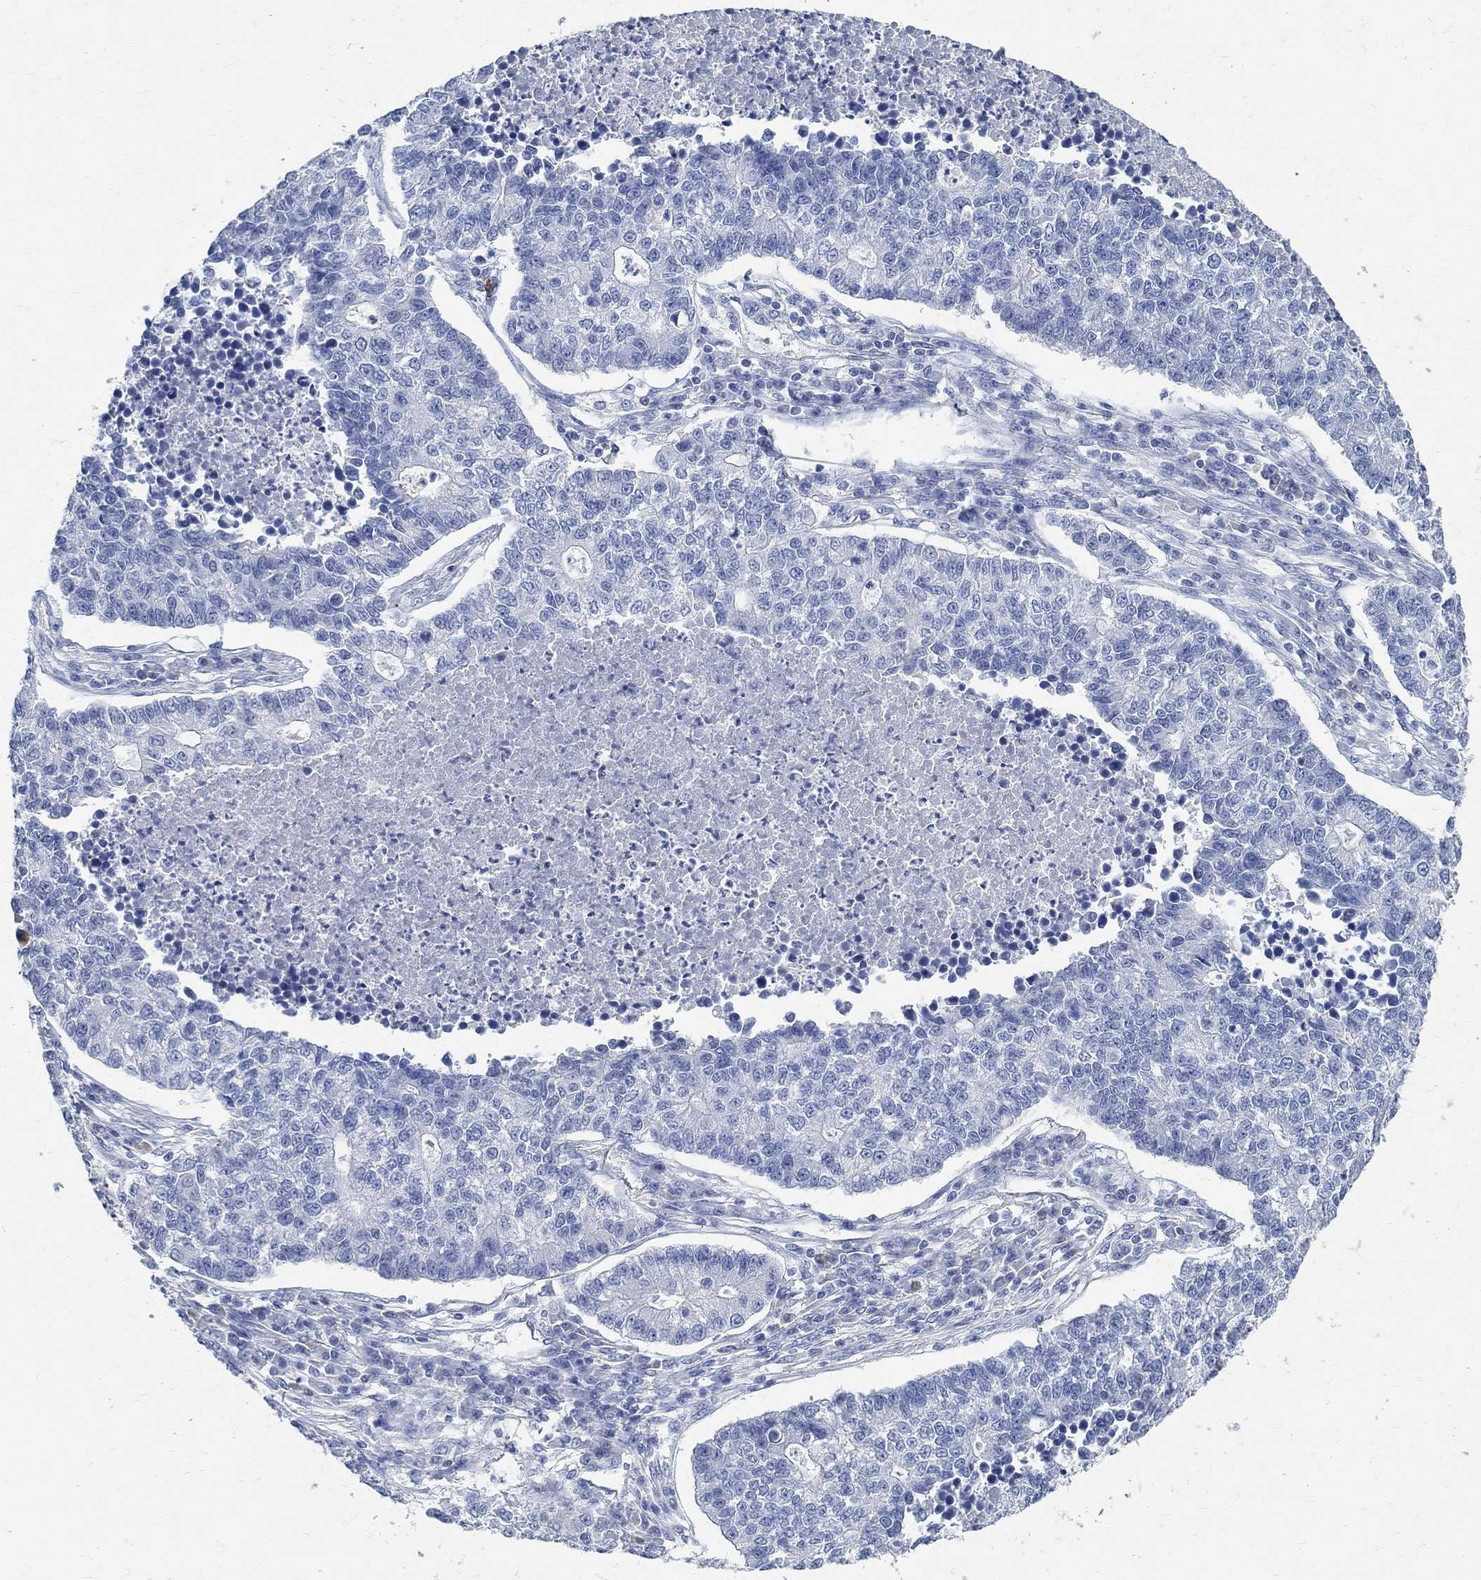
{"staining": {"intensity": "negative", "quantity": "none", "location": "none"}, "tissue": "lung cancer", "cell_type": "Tumor cells", "image_type": "cancer", "snomed": [{"axis": "morphology", "description": "Adenocarcinoma, NOS"}, {"axis": "topography", "description": "Lung"}], "caption": "DAB immunohistochemical staining of lung cancer (adenocarcinoma) demonstrates no significant positivity in tumor cells.", "gene": "PRX", "patient": {"sex": "male", "age": 57}}